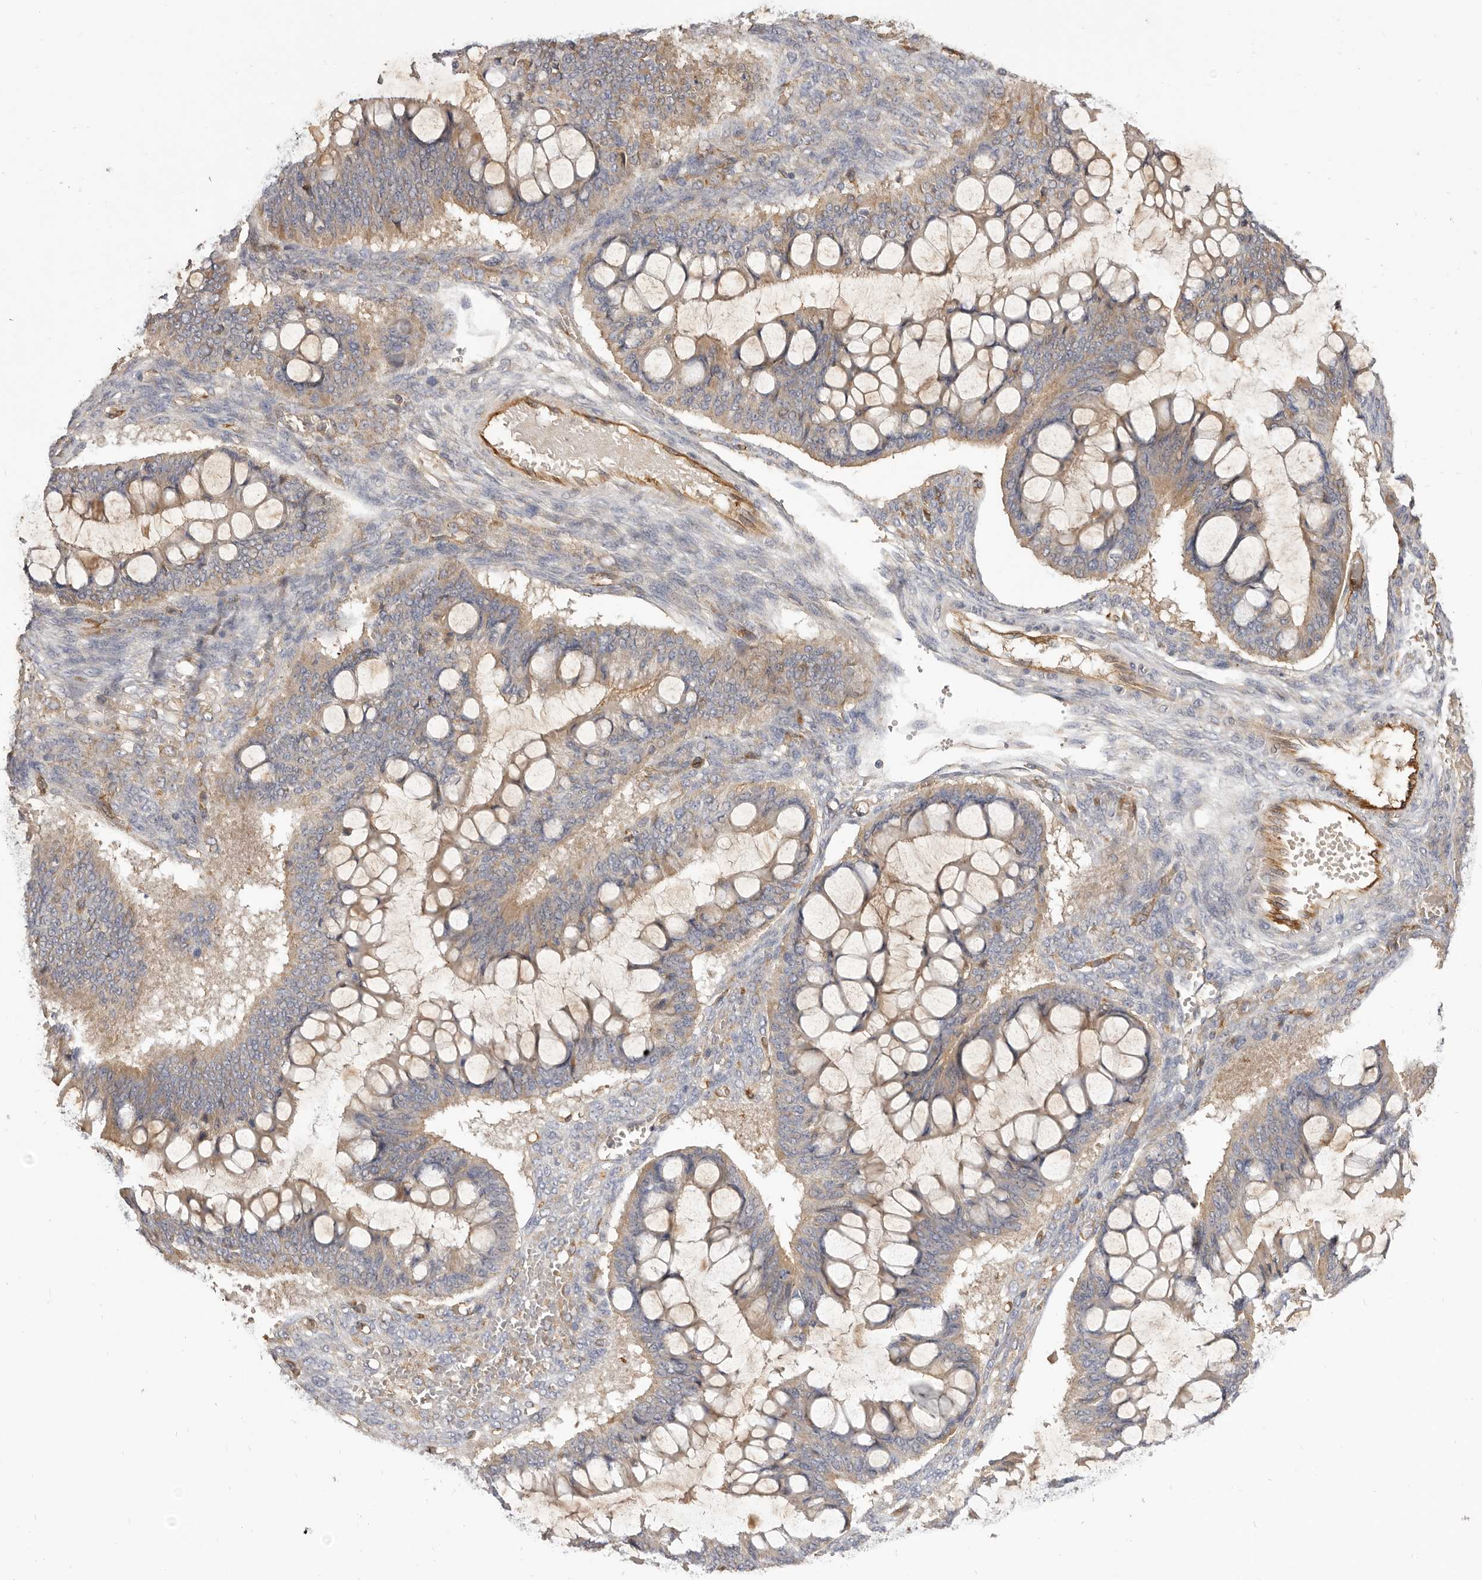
{"staining": {"intensity": "weak", "quantity": ">75%", "location": "cytoplasmic/membranous"}, "tissue": "ovarian cancer", "cell_type": "Tumor cells", "image_type": "cancer", "snomed": [{"axis": "morphology", "description": "Cystadenocarcinoma, mucinous, NOS"}, {"axis": "topography", "description": "Ovary"}], "caption": "Immunohistochemistry (IHC) (DAB) staining of human ovarian mucinous cystadenocarcinoma demonstrates weak cytoplasmic/membranous protein expression in approximately >75% of tumor cells. The staining was performed using DAB (3,3'-diaminobenzidine), with brown indicating positive protein expression. Nuclei are stained blue with hematoxylin.", "gene": "ADAMTS9", "patient": {"sex": "female", "age": 73}}